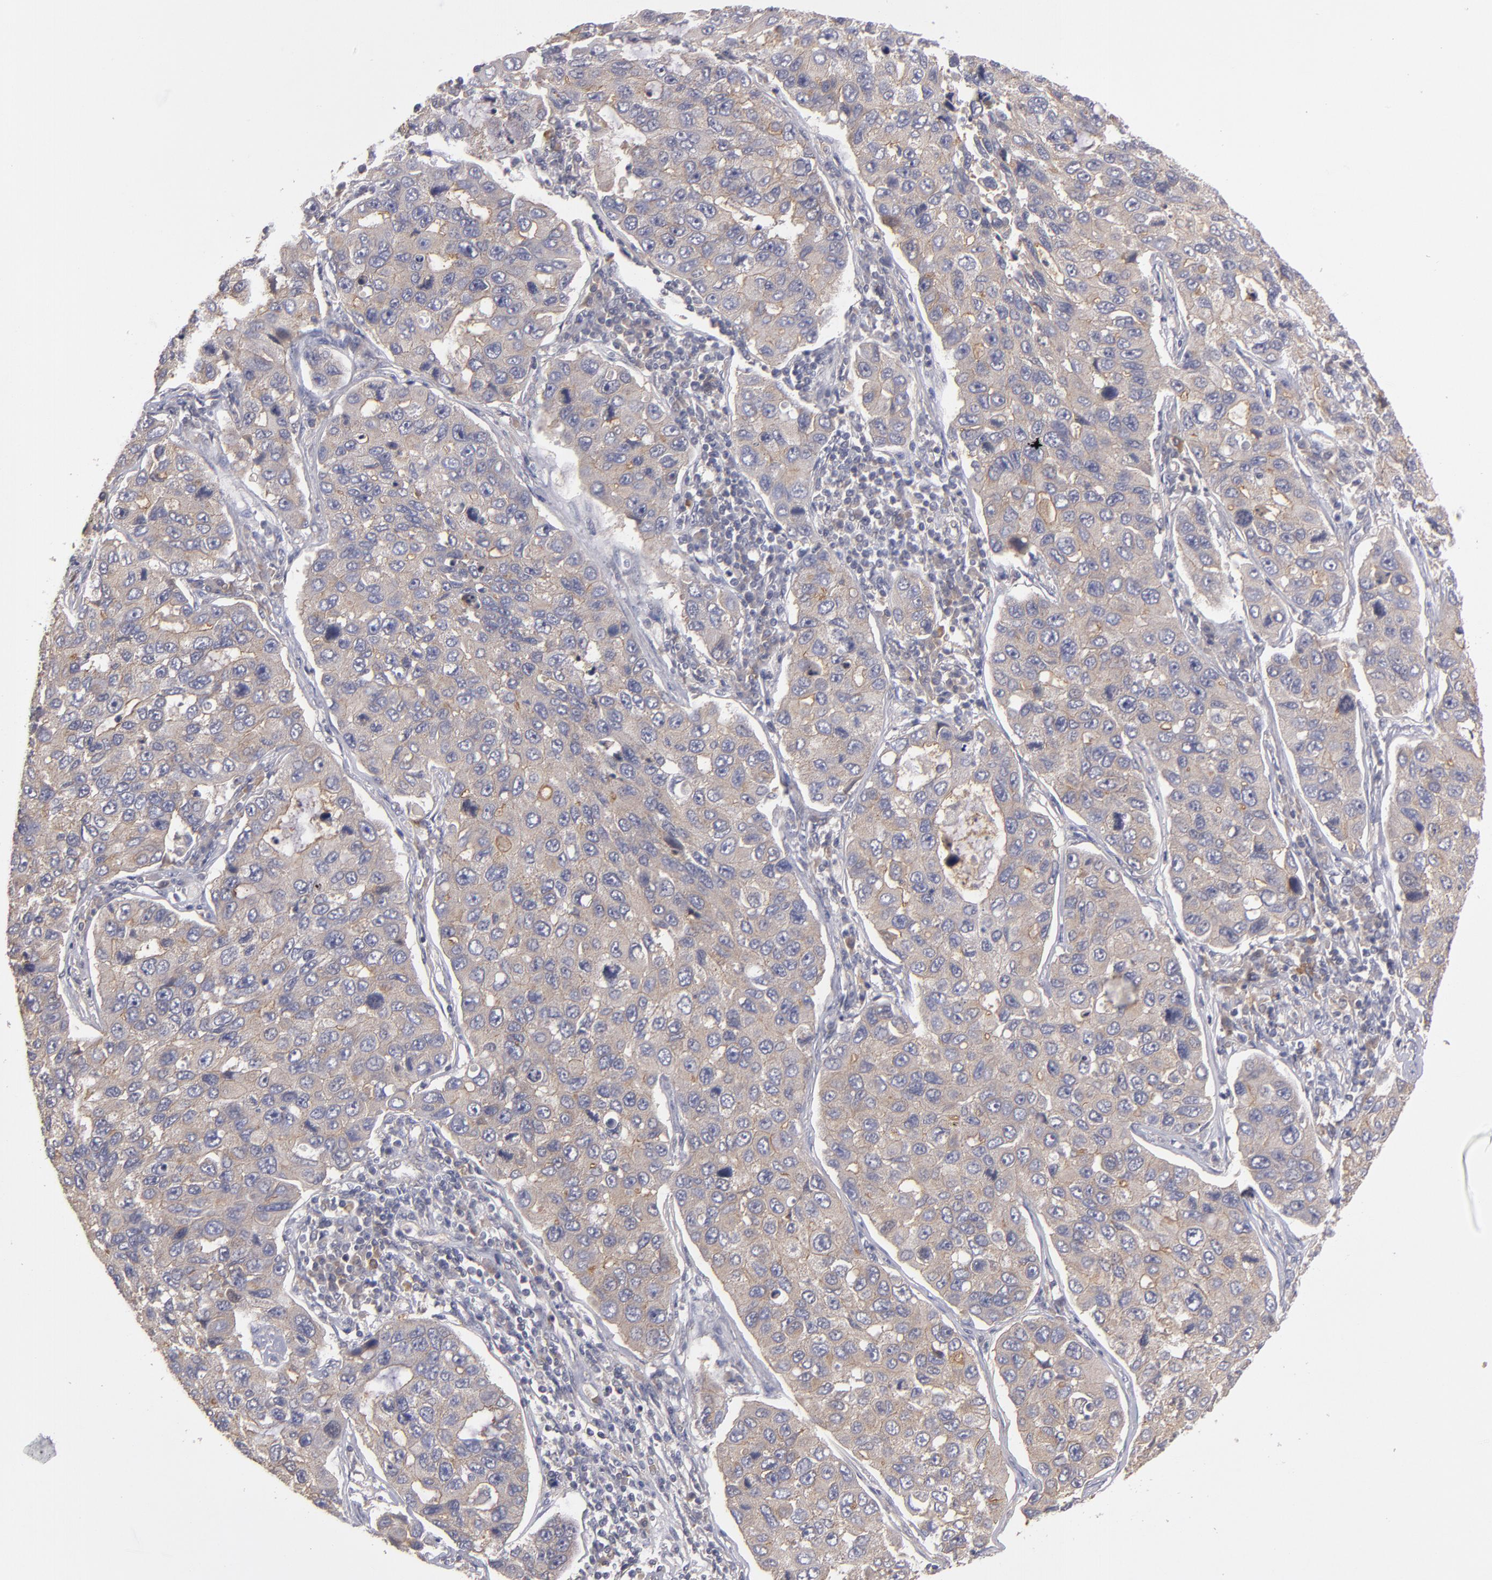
{"staining": {"intensity": "moderate", "quantity": ">75%", "location": "cytoplasmic/membranous"}, "tissue": "lung cancer", "cell_type": "Tumor cells", "image_type": "cancer", "snomed": [{"axis": "morphology", "description": "Adenocarcinoma, NOS"}, {"axis": "topography", "description": "Lung"}], "caption": "Immunohistochemical staining of lung adenocarcinoma demonstrates medium levels of moderate cytoplasmic/membranous protein expression in approximately >75% of tumor cells.", "gene": "CTSO", "patient": {"sex": "male", "age": 64}}